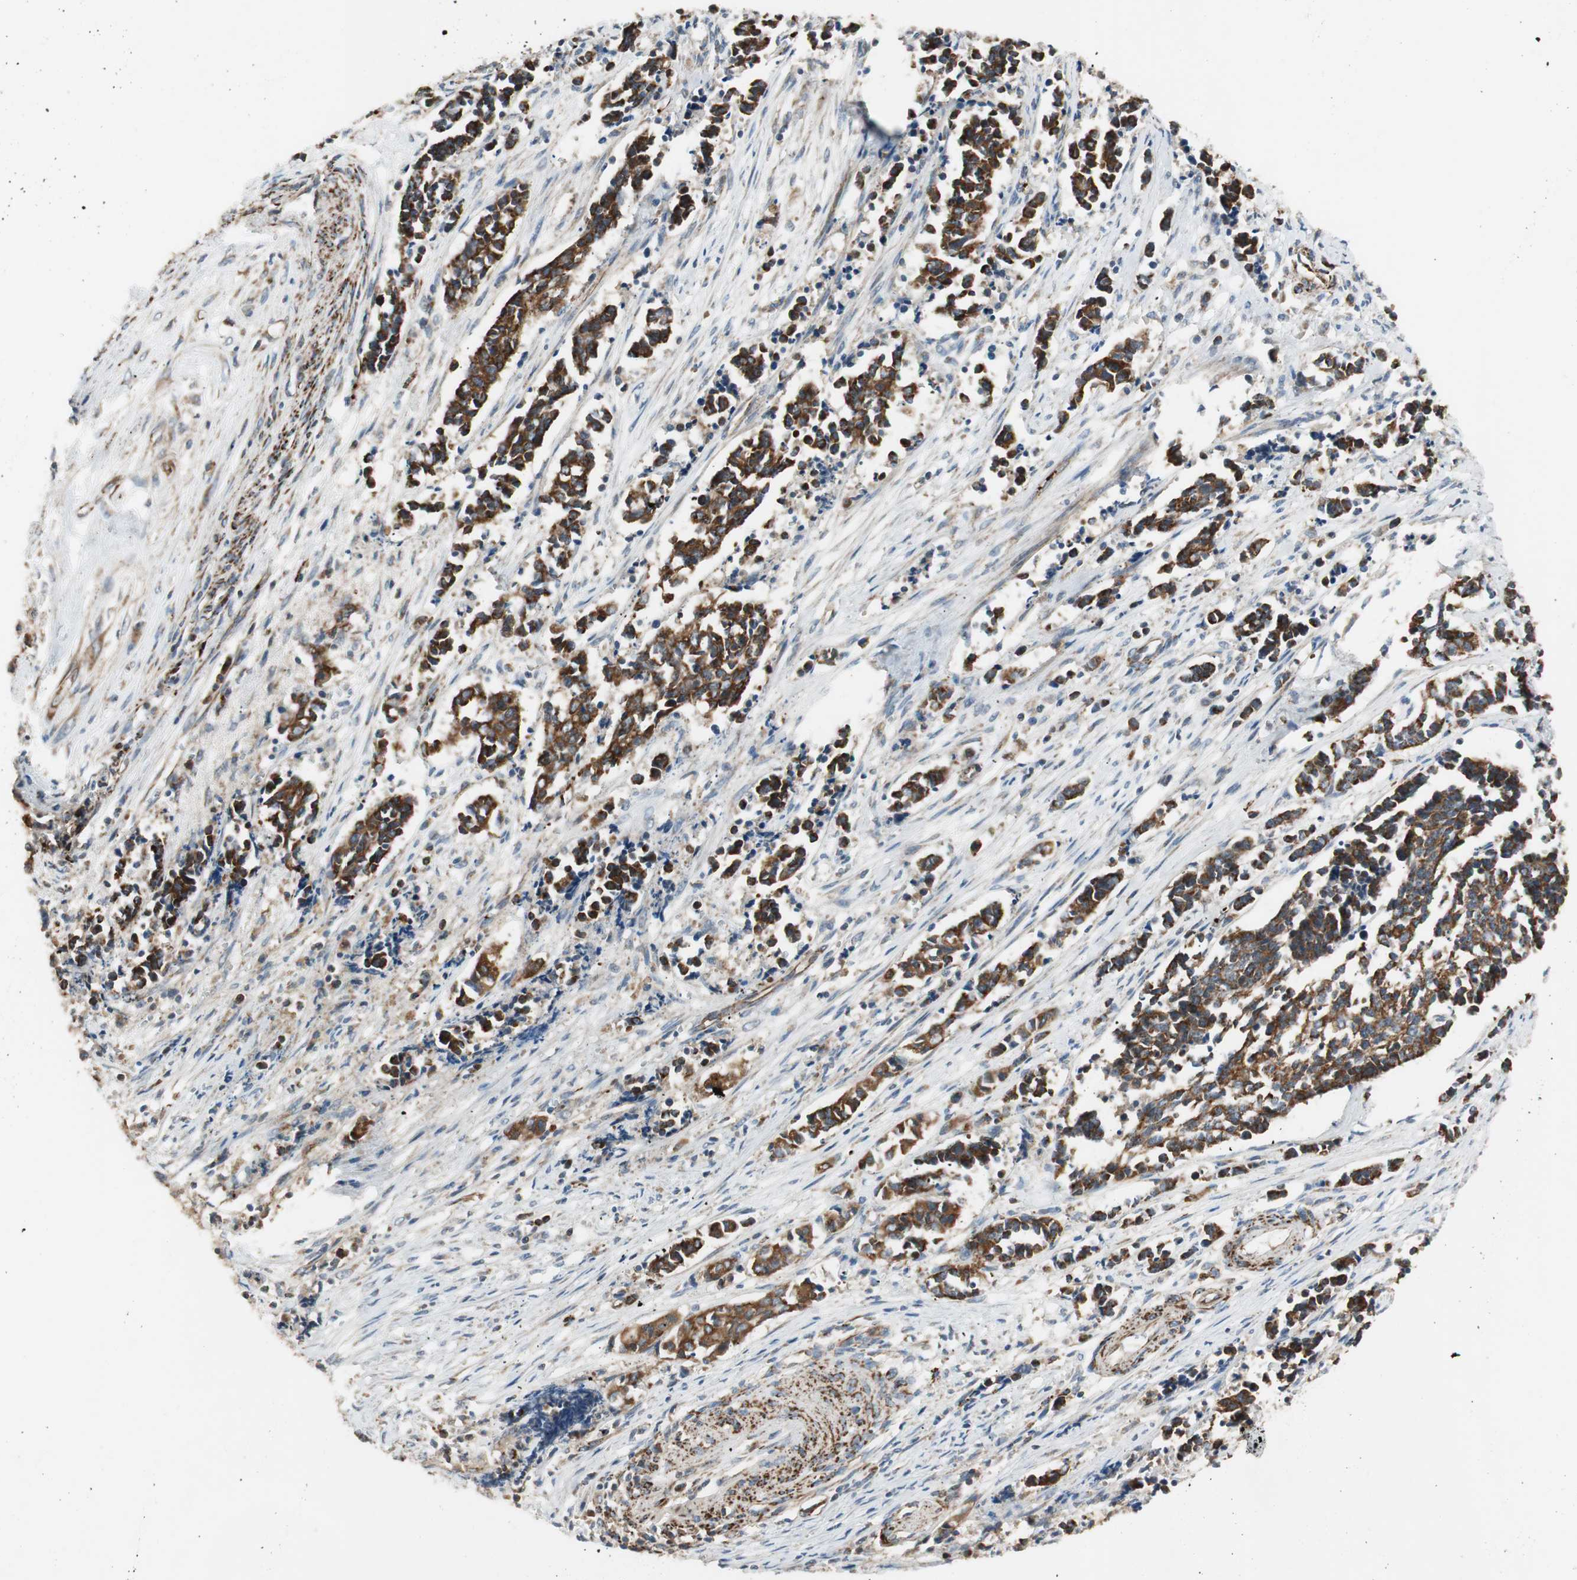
{"staining": {"intensity": "strong", "quantity": ">75%", "location": "cytoplasmic/membranous"}, "tissue": "cervical cancer", "cell_type": "Tumor cells", "image_type": "cancer", "snomed": [{"axis": "morphology", "description": "Squamous cell carcinoma, NOS"}, {"axis": "topography", "description": "Cervix"}], "caption": "About >75% of tumor cells in cervical squamous cell carcinoma show strong cytoplasmic/membranous protein expression as visualized by brown immunohistochemical staining.", "gene": "AKAP1", "patient": {"sex": "female", "age": 35}}